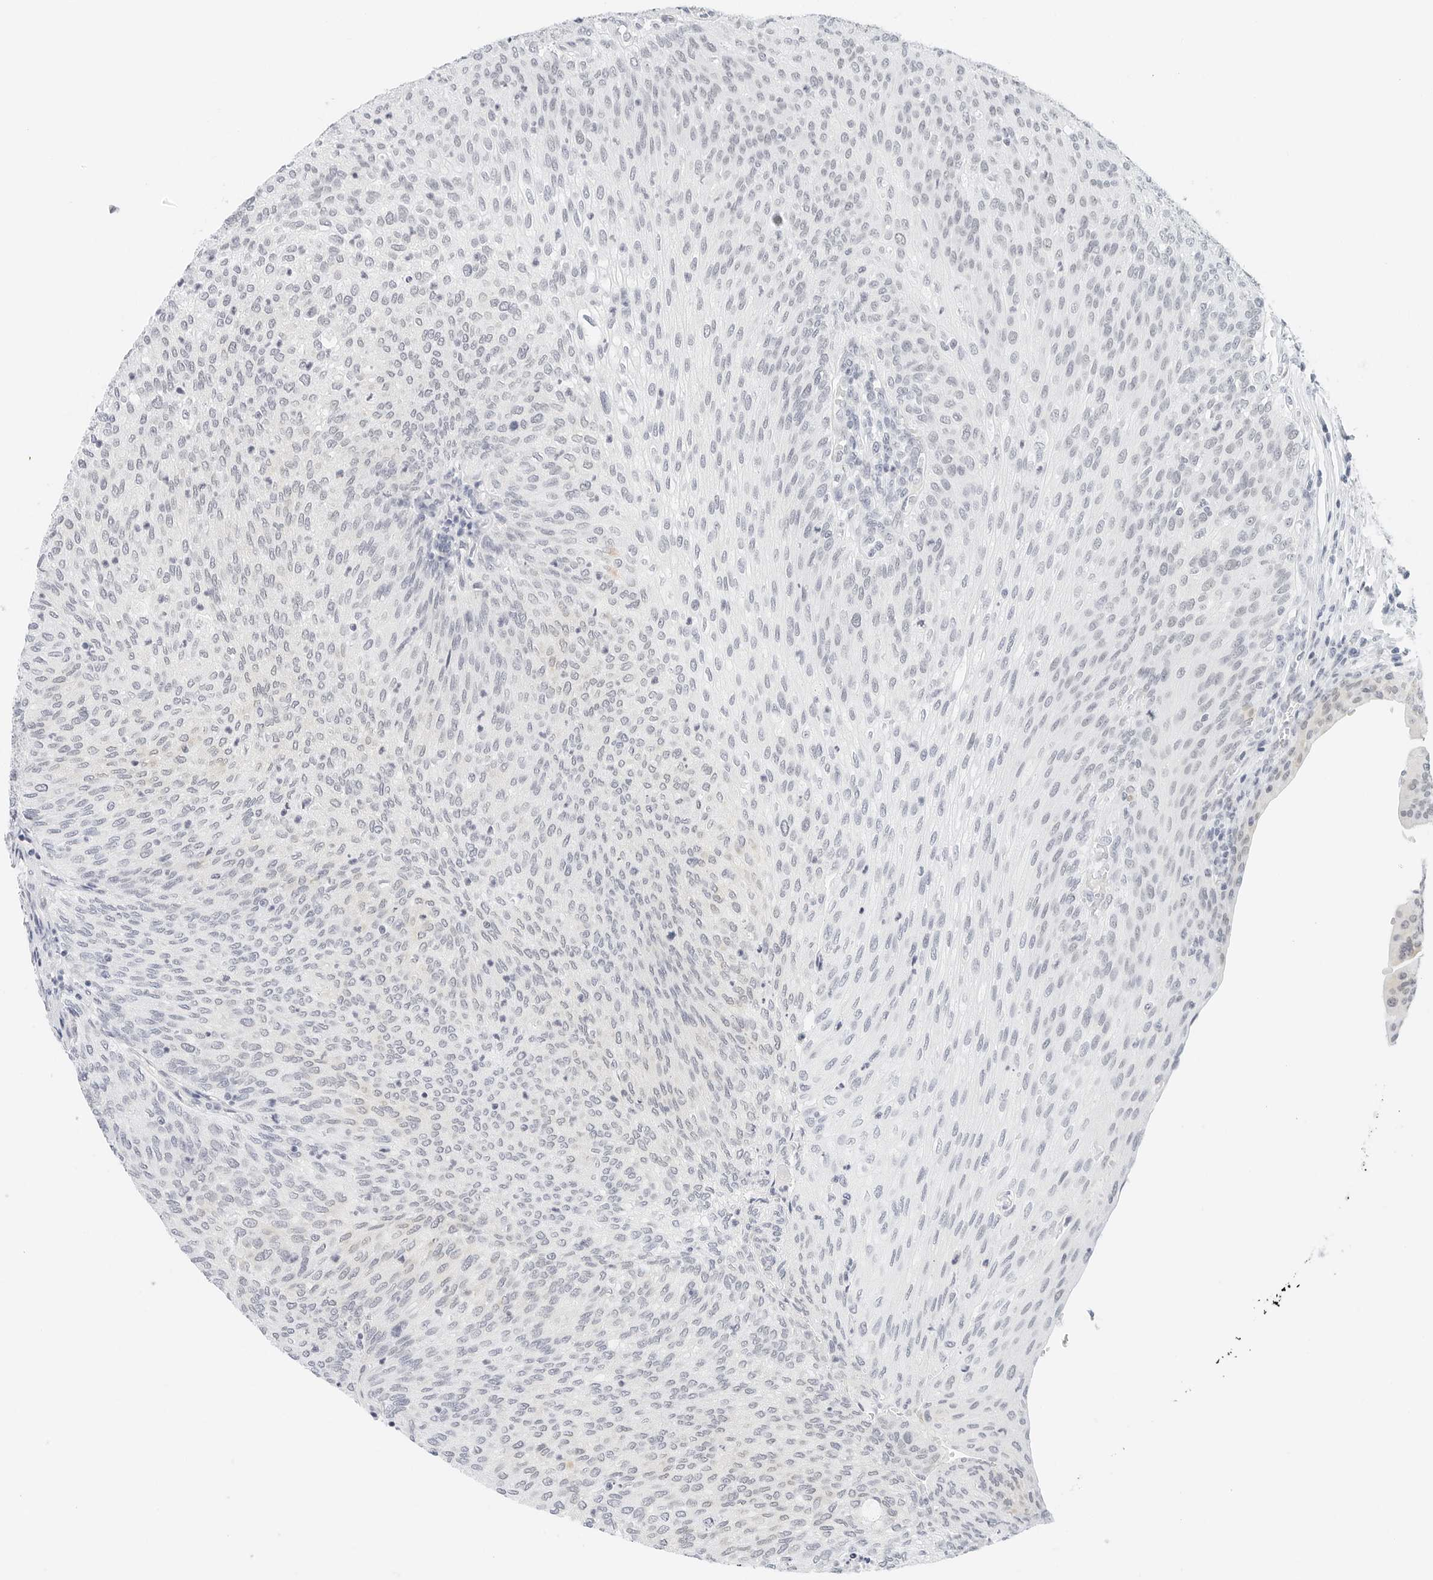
{"staining": {"intensity": "negative", "quantity": "none", "location": "none"}, "tissue": "urothelial cancer", "cell_type": "Tumor cells", "image_type": "cancer", "snomed": [{"axis": "morphology", "description": "Urothelial carcinoma, Low grade"}, {"axis": "topography", "description": "Urinary bladder"}], "caption": "Tumor cells show no significant staining in urothelial carcinoma (low-grade).", "gene": "CD22", "patient": {"sex": "female", "age": 79}}